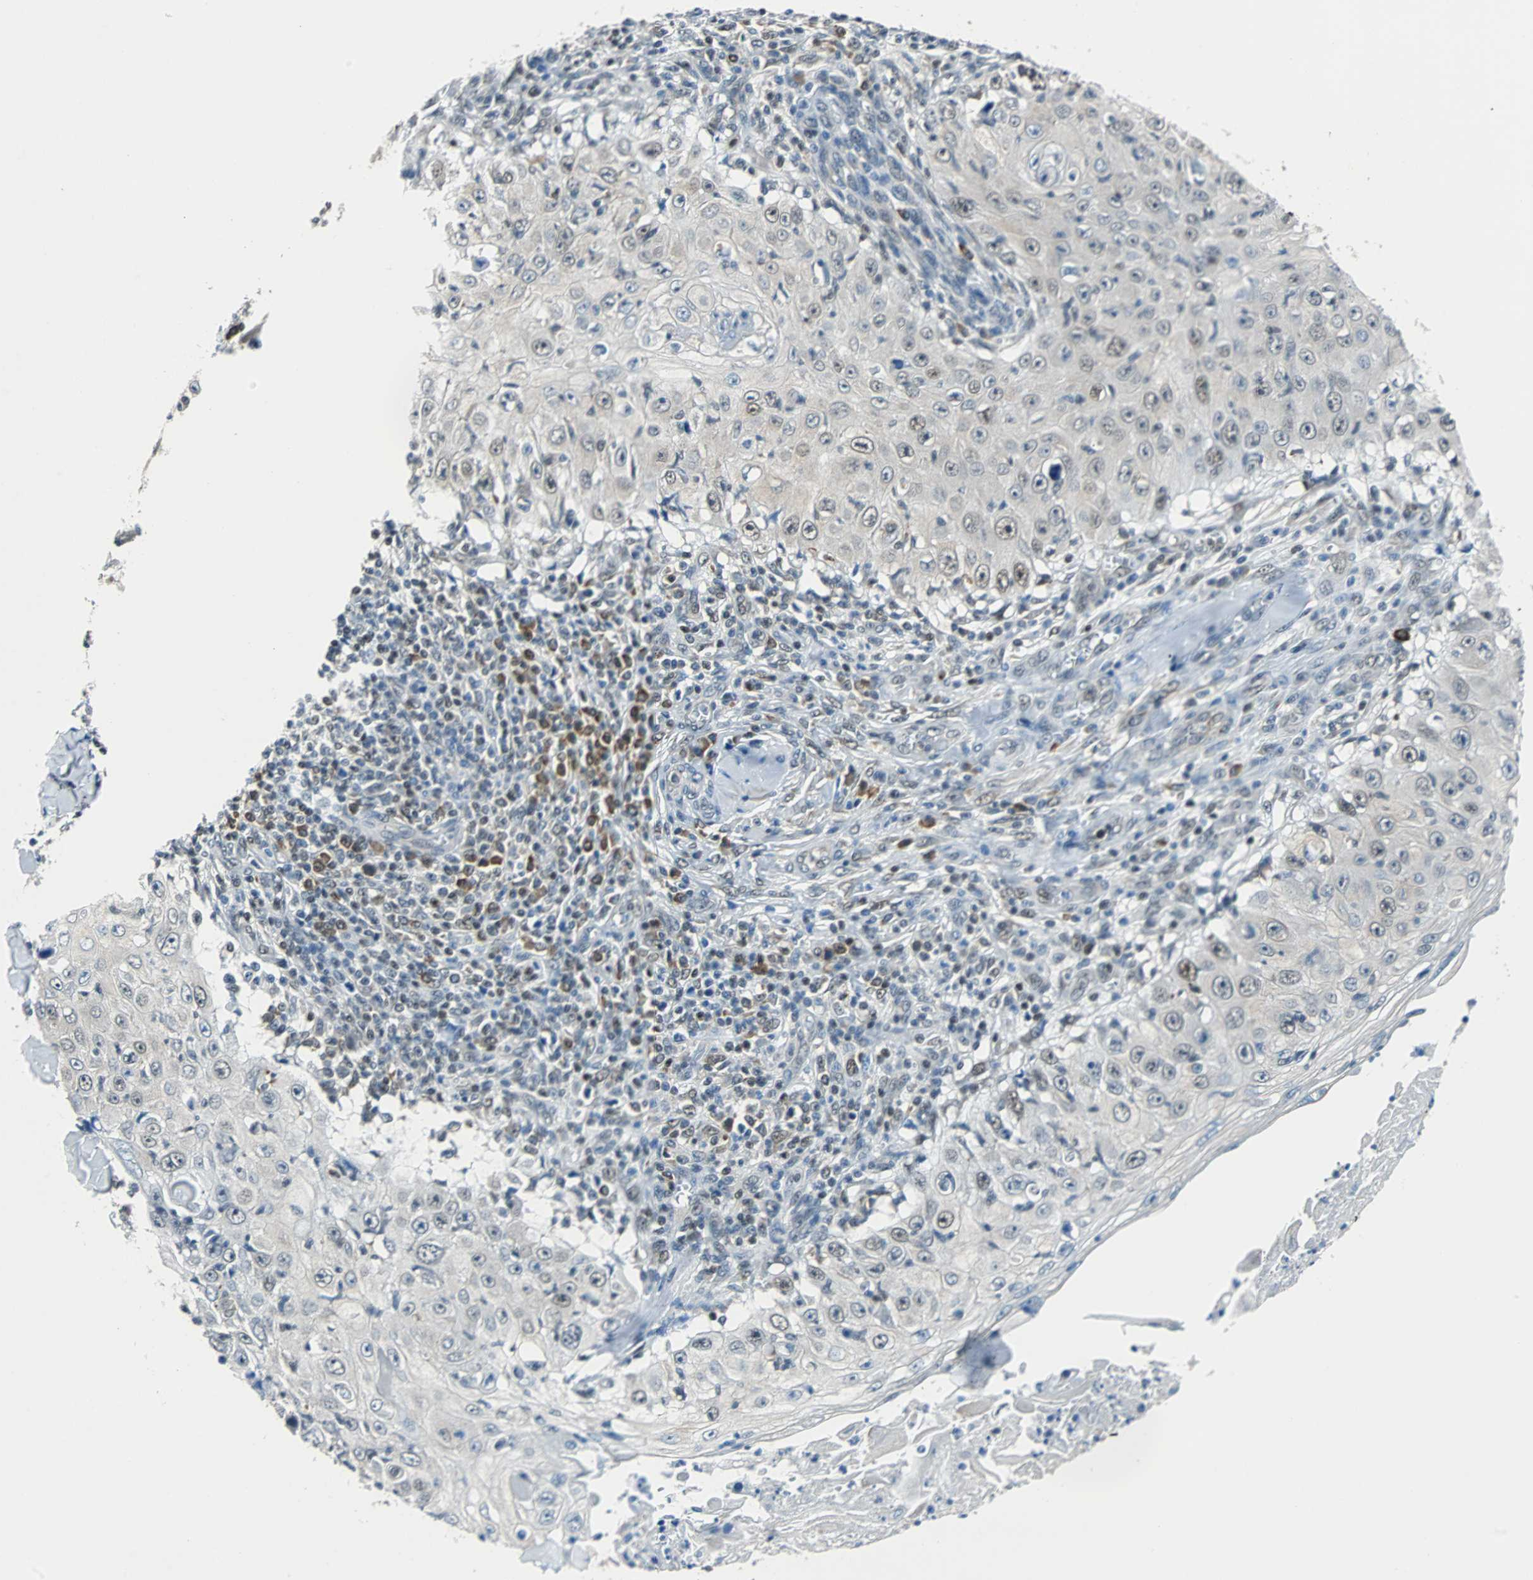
{"staining": {"intensity": "weak", "quantity": "<25%", "location": "nuclear"}, "tissue": "skin cancer", "cell_type": "Tumor cells", "image_type": "cancer", "snomed": [{"axis": "morphology", "description": "Squamous cell carcinoma, NOS"}, {"axis": "topography", "description": "Skin"}], "caption": "Skin cancer (squamous cell carcinoma) was stained to show a protein in brown. There is no significant expression in tumor cells. (Immunohistochemistry, brightfield microscopy, high magnification).", "gene": "USP28", "patient": {"sex": "male", "age": 86}}